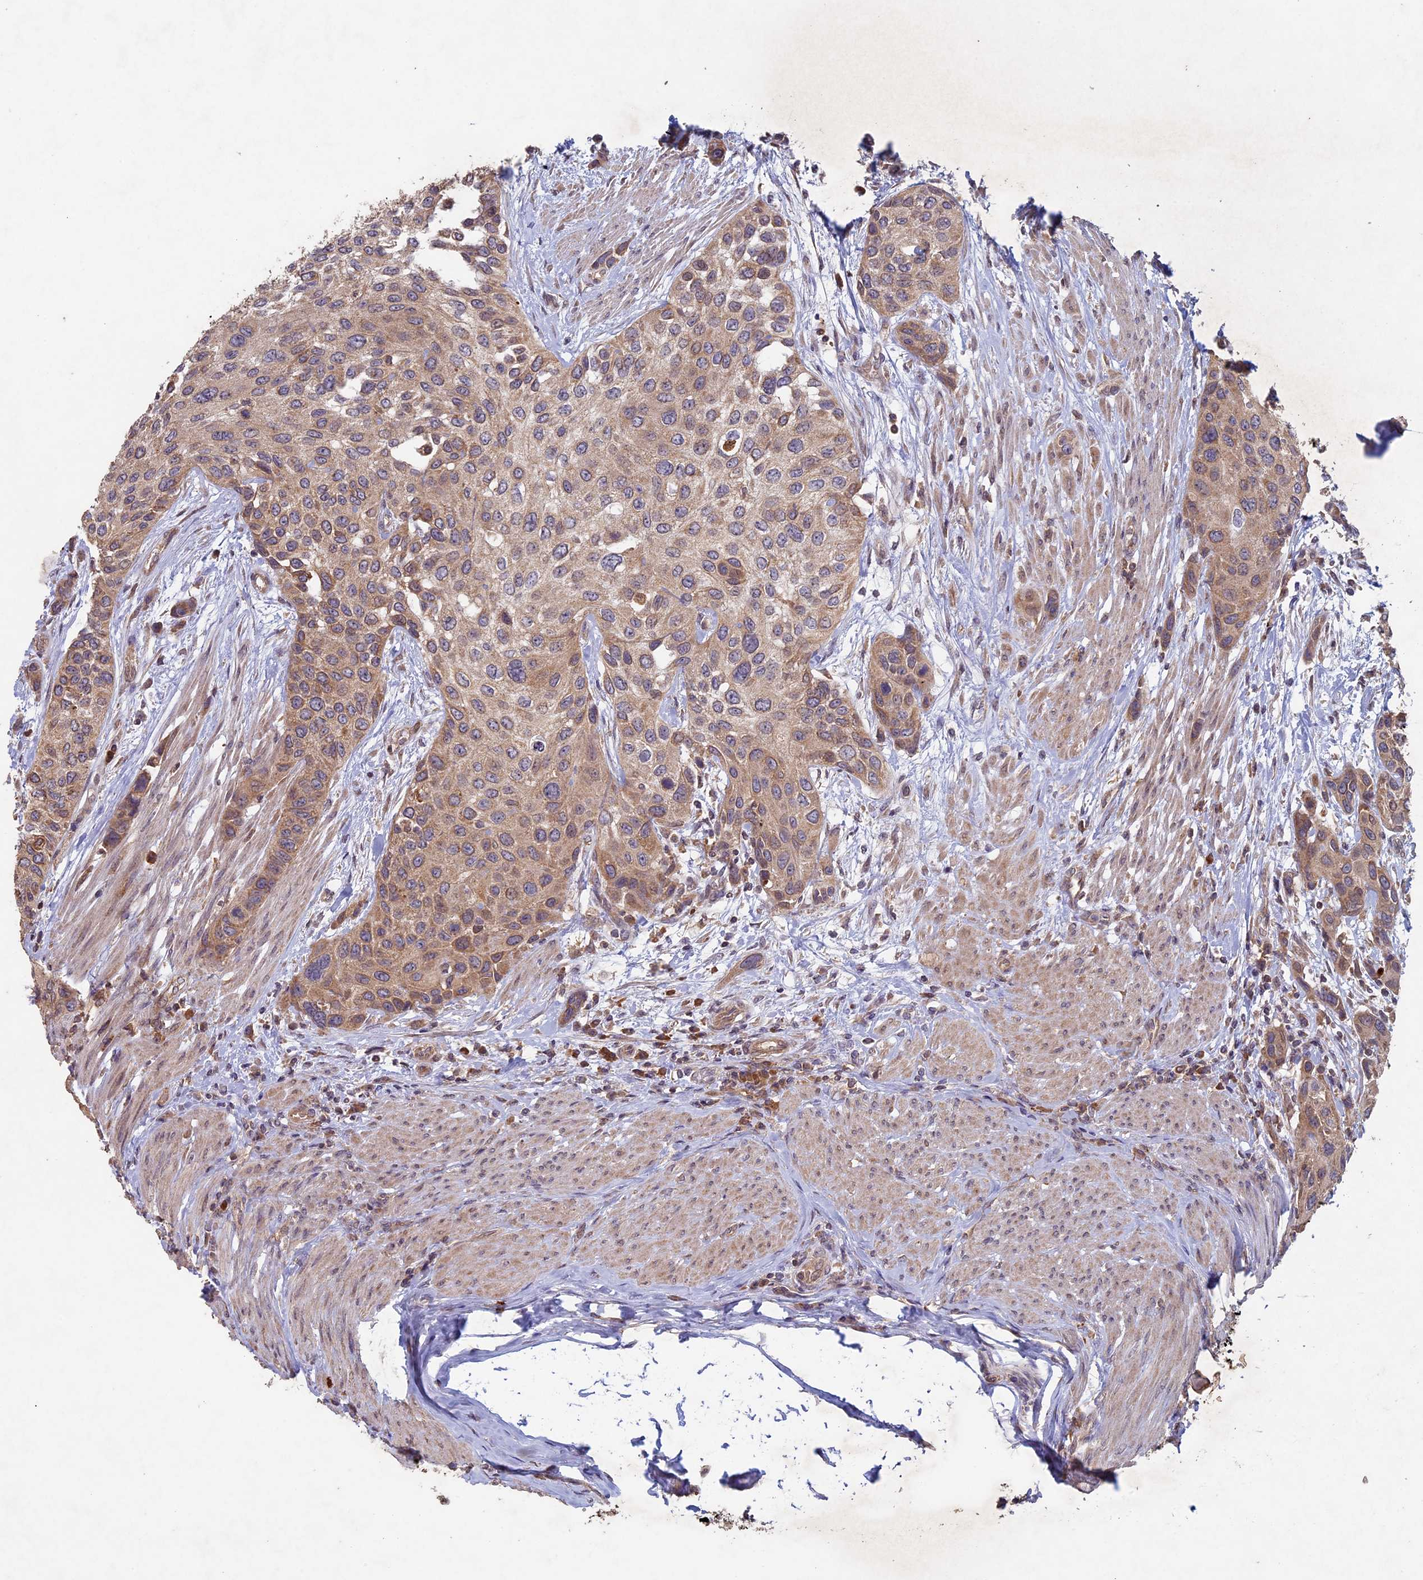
{"staining": {"intensity": "moderate", "quantity": ">75%", "location": "cytoplasmic/membranous"}, "tissue": "urothelial cancer", "cell_type": "Tumor cells", "image_type": "cancer", "snomed": [{"axis": "morphology", "description": "Normal tissue, NOS"}, {"axis": "morphology", "description": "Urothelial carcinoma, High grade"}, {"axis": "topography", "description": "Vascular tissue"}, {"axis": "topography", "description": "Urinary bladder"}], "caption": "Immunohistochemical staining of urothelial cancer demonstrates moderate cytoplasmic/membranous protein expression in approximately >75% of tumor cells. Nuclei are stained in blue.", "gene": "RCCD1", "patient": {"sex": "female", "age": 56}}